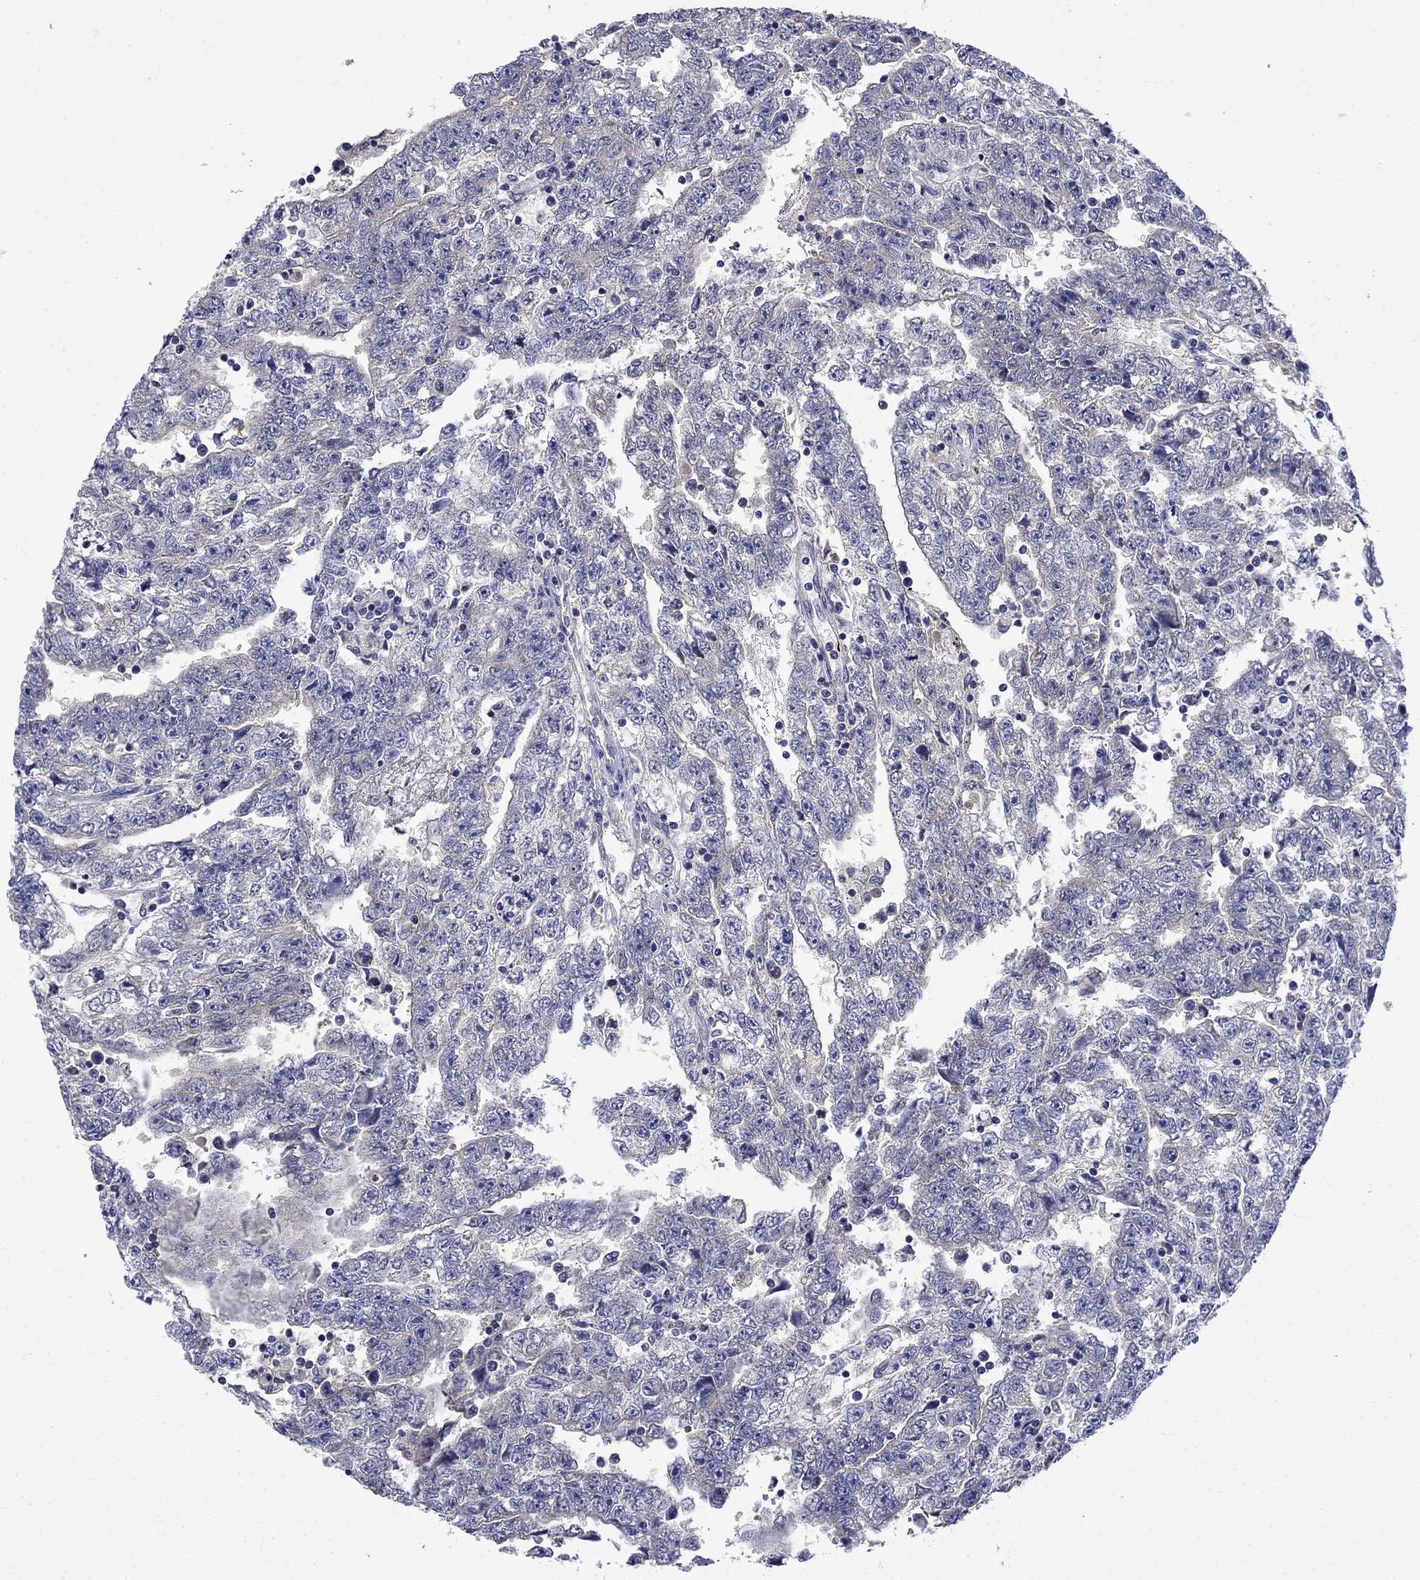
{"staining": {"intensity": "negative", "quantity": "none", "location": "none"}, "tissue": "testis cancer", "cell_type": "Tumor cells", "image_type": "cancer", "snomed": [{"axis": "morphology", "description": "Carcinoma, Embryonal, NOS"}, {"axis": "topography", "description": "Testis"}], "caption": "This is an immunohistochemistry (IHC) histopathology image of human testis embryonal carcinoma. There is no positivity in tumor cells.", "gene": "STAB2", "patient": {"sex": "male", "age": 25}}